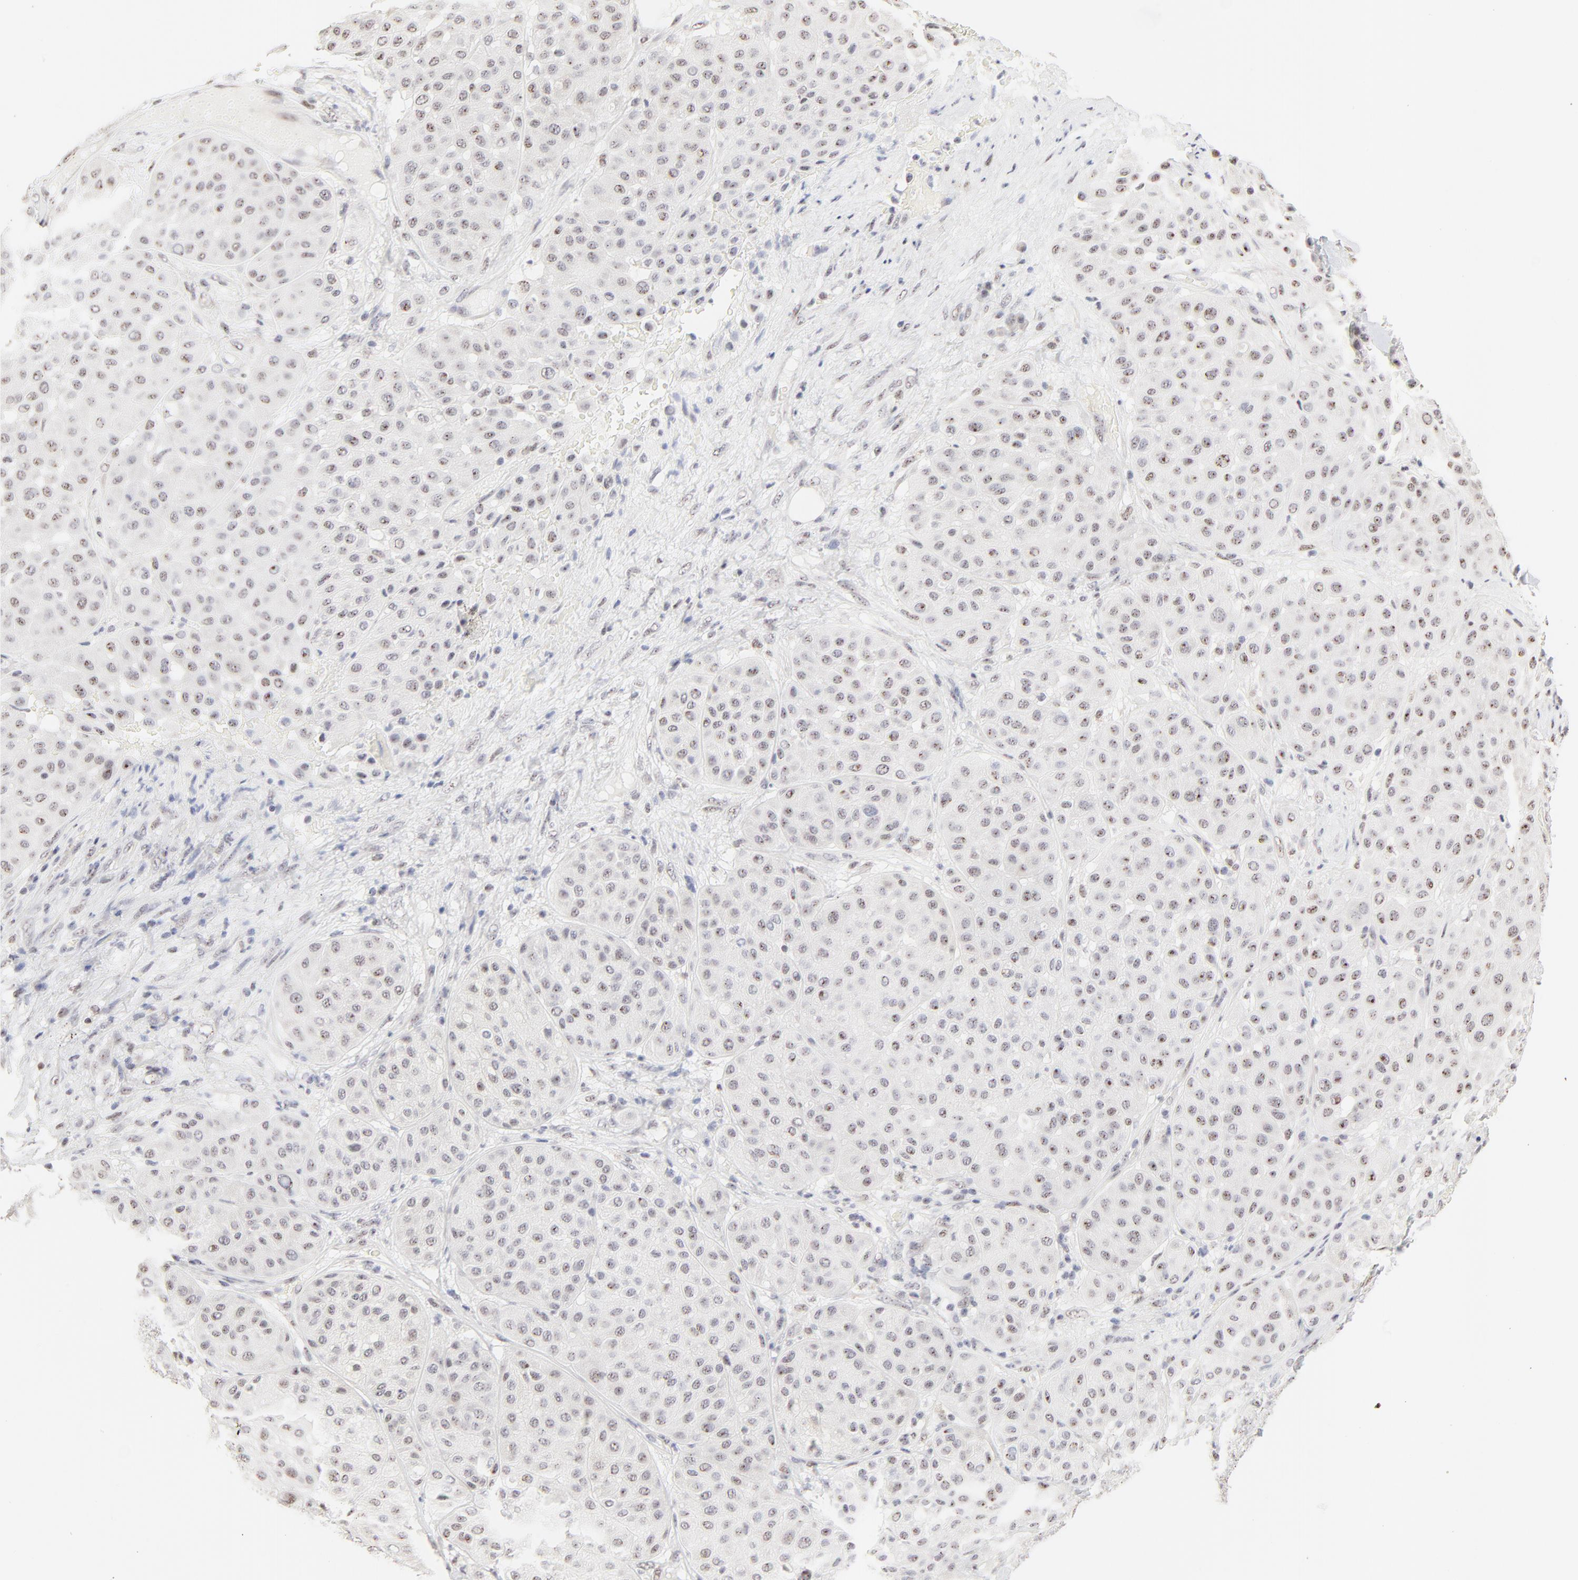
{"staining": {"intensity": "weak", "quantity": "25%-75%", "location": "nuclear"}, "tissue": "melanoma", "cell_type": "Tumor cells", "image_type": "cancer", "snomed": [{"axis": "morphology", "description": "Normal tissue, NOS"}, {"axis": "morphology", "description": "Malignant melanoma, Metastatic site"}, {"axis": "topography", "description": "Skin"}], "caption": "A histopathology image of melanoma stained for a protein displays weak nuclear brown staining in tumor cells. The staining is performed using DAB (3,3'-diaminobenzidine) brown chromogen to label protein expression. The nuclei are counter-stained blue using hematoxylin.", "gene": "NFIL3", "patient": {"sex": "male", "age": 41}}